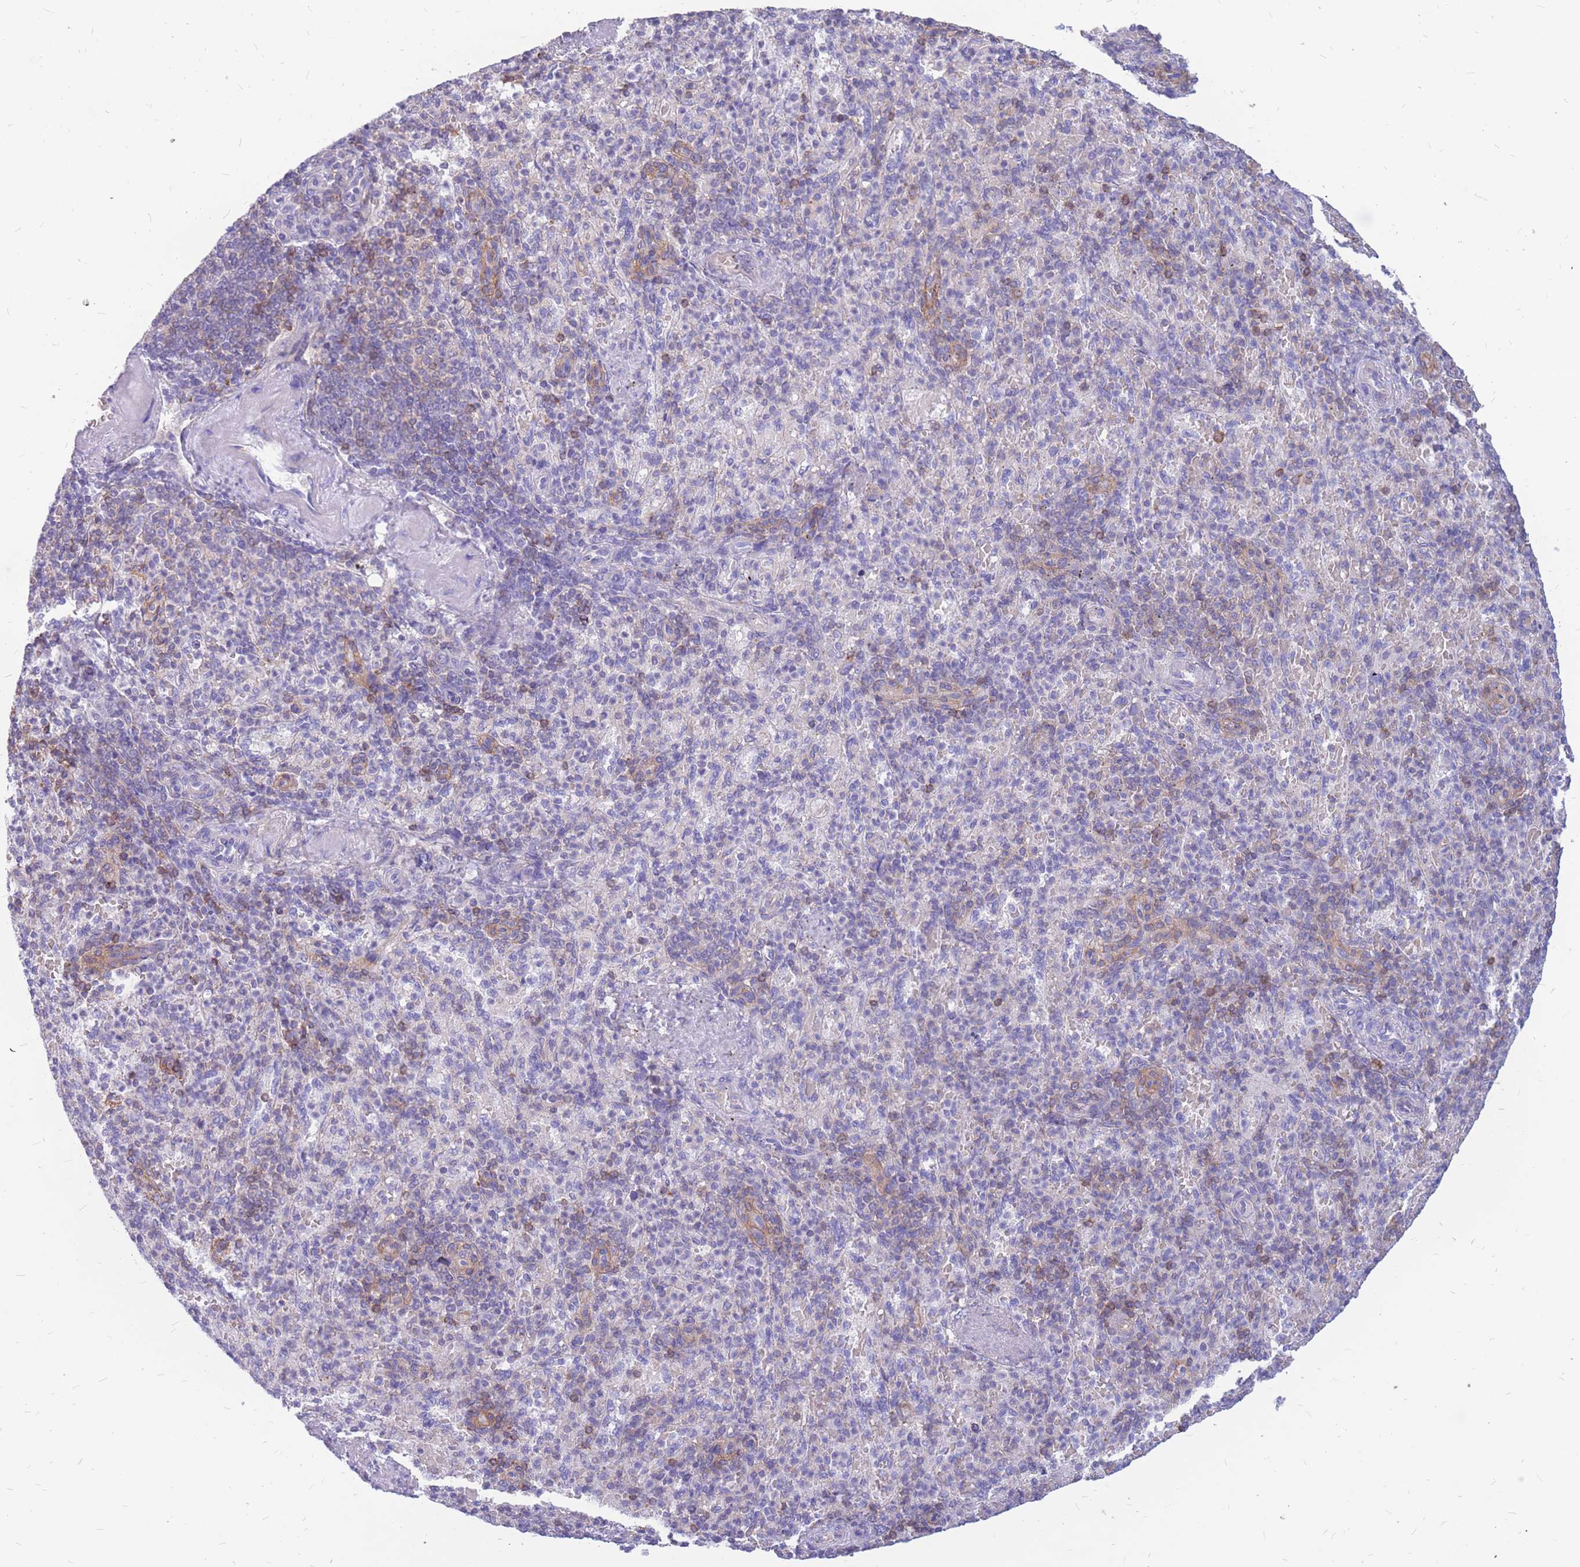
{"staining": {"intensity": "weak", "quantity": "<25%", "location": "cytoplasmic/membranous"}, "tissue": "spleen", "cell_type": "Cells in red pulp", "image_type": "normal", "snomed": [{"axis": "morphology", "description": "Normal tissue, NOS"}, {"axis": "topography", "description": "Spleen"}], "caption": "DAB immunohistochemical staining of unremarkable spleen demonstrates no significant positivity in cells in red pulp.", "gene": "ADD2", "patient": {"sex": "female", "age": 74}}